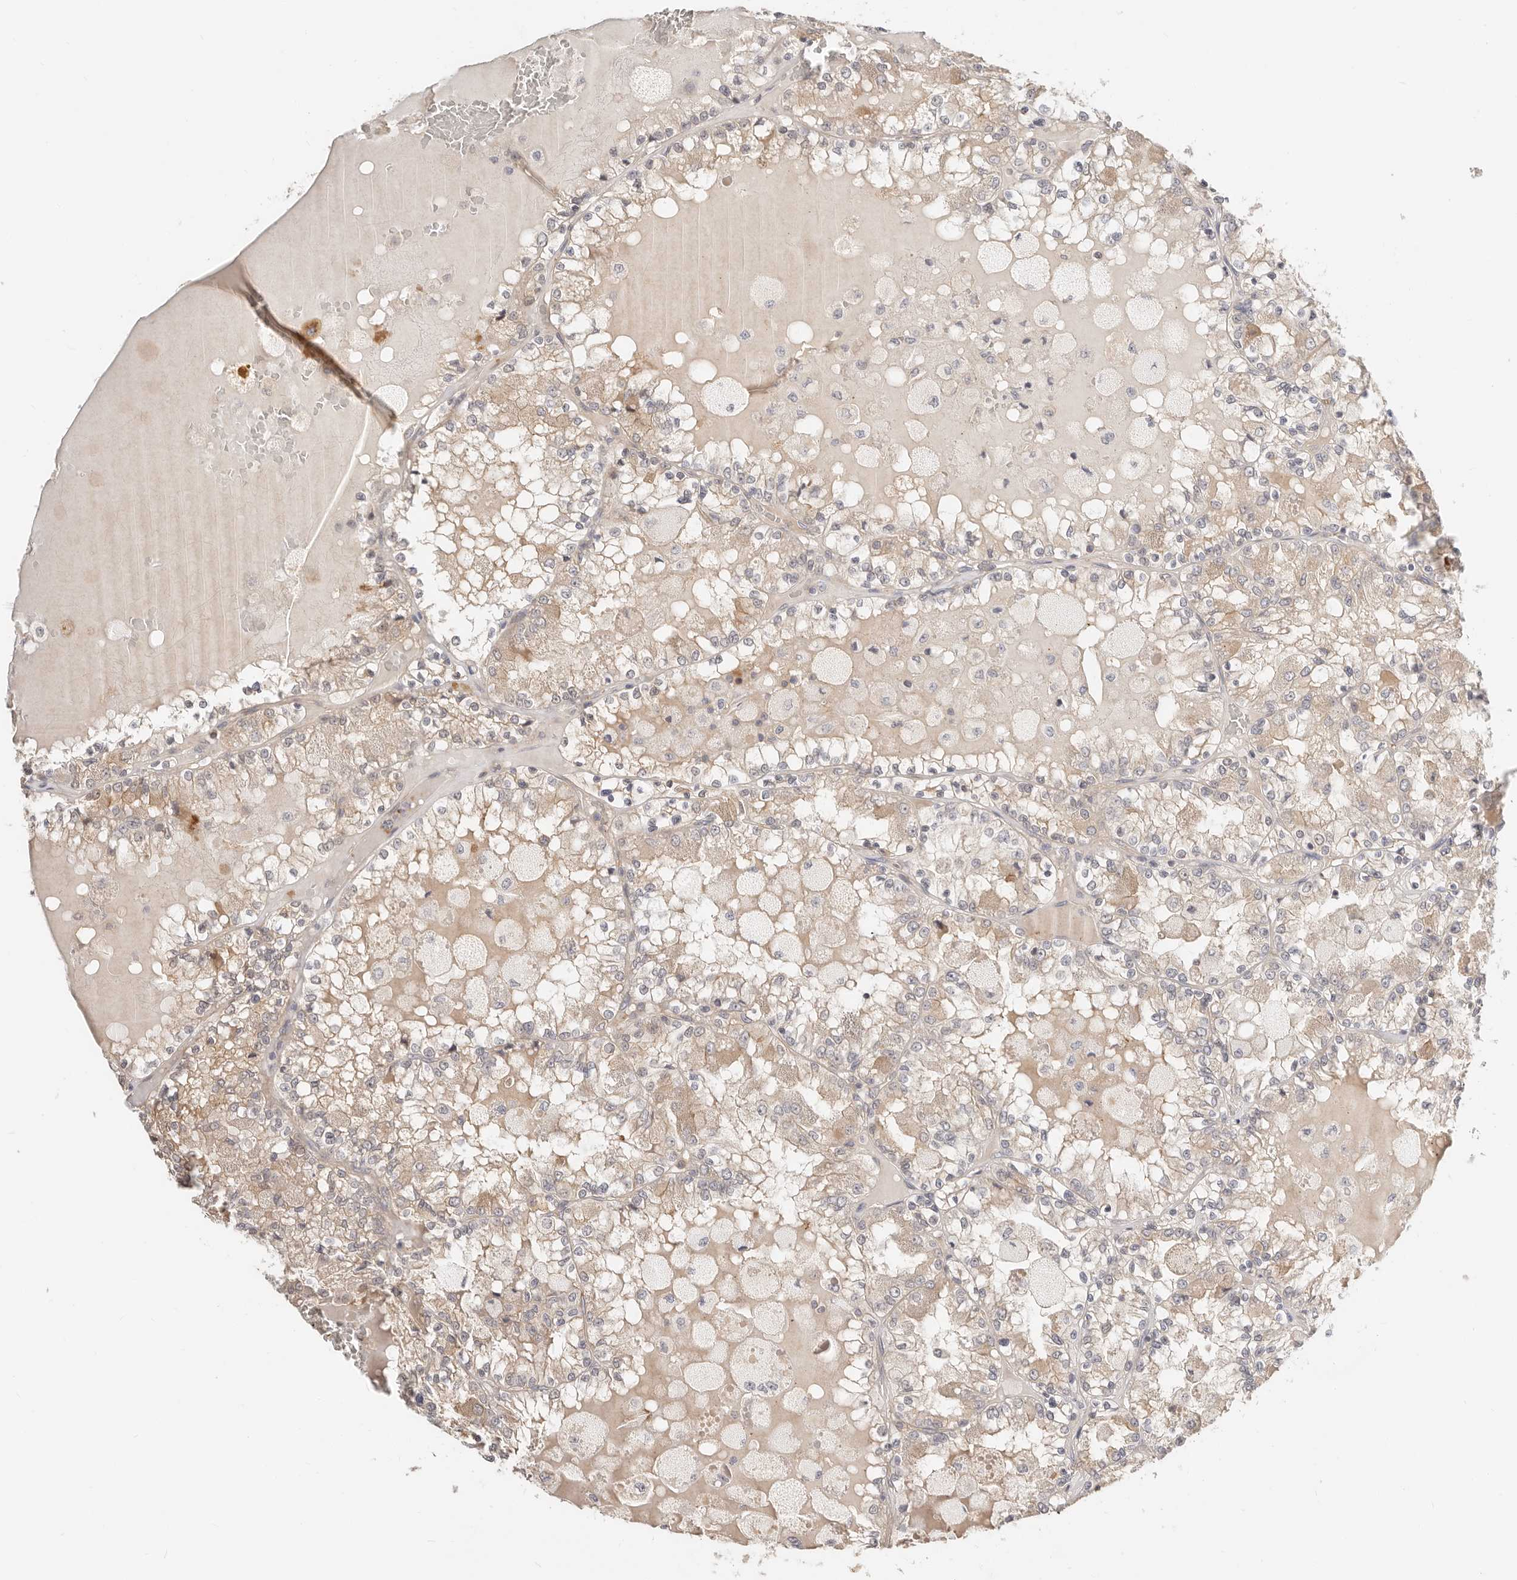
{"staining": {"intensity": "weak", "quantity": ">75%", "location": "cytoplasmic/membranous"}, "tissue": "renal cancer", "cell_type": "Tumor cells", "image_type": "cancer", "snomed": [{"axis": "morphology", "description": "Adenocarcinoma, NOS"}, {"axis": "topography", "description": "Kidney"}], "caption": "Approximately >75% of tumor cells in human renal cancer (adenocarcinoma) demonstrate weak cytoplasmic/membranous protein expression as visualized by brown immunohistochemical staining.", "gene": "ZRANB1", "patient": {"sex": "female", "age": 56}}